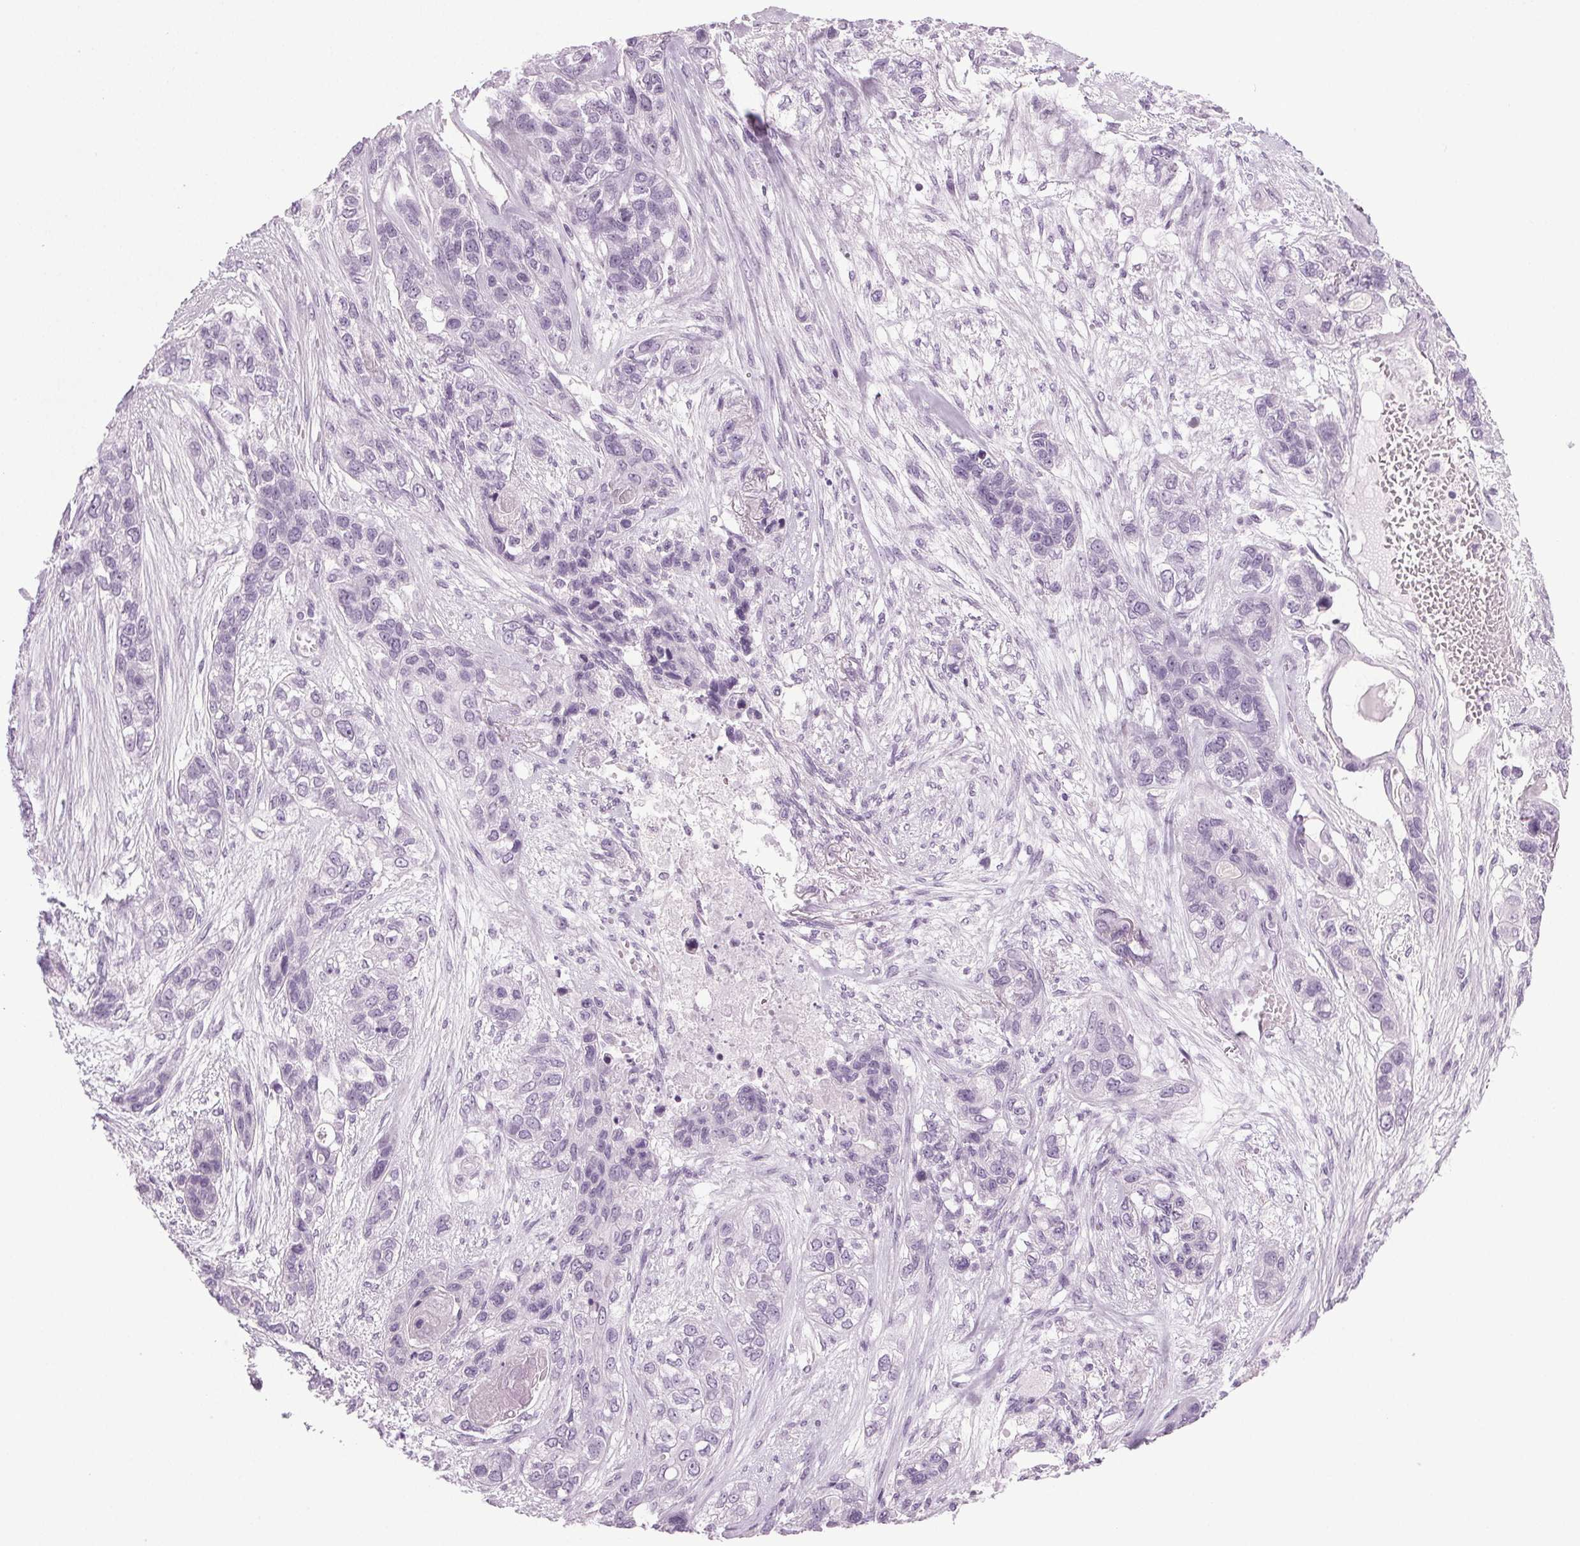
{"staining": {"intensity": "negative", "quantity": "none", "location": "none"}, "tissue": "lung cancer", "cell_type": "Tumor cells", "image_type": "cancer", "snomed": [{"axis": "morphology", "description": "Squamous cell carcinoma, NOS"}, {"axis": "topography", "description": "Lung"}], "caption": "Immunohistochemistry (IHC) micrograph of lung squamous cell carcinoma stained for a protein (brown), which exhibits no expression in tumor cells.", "gene": "IGF2BP1", "patient": {"sex": "female", "age": 70}}